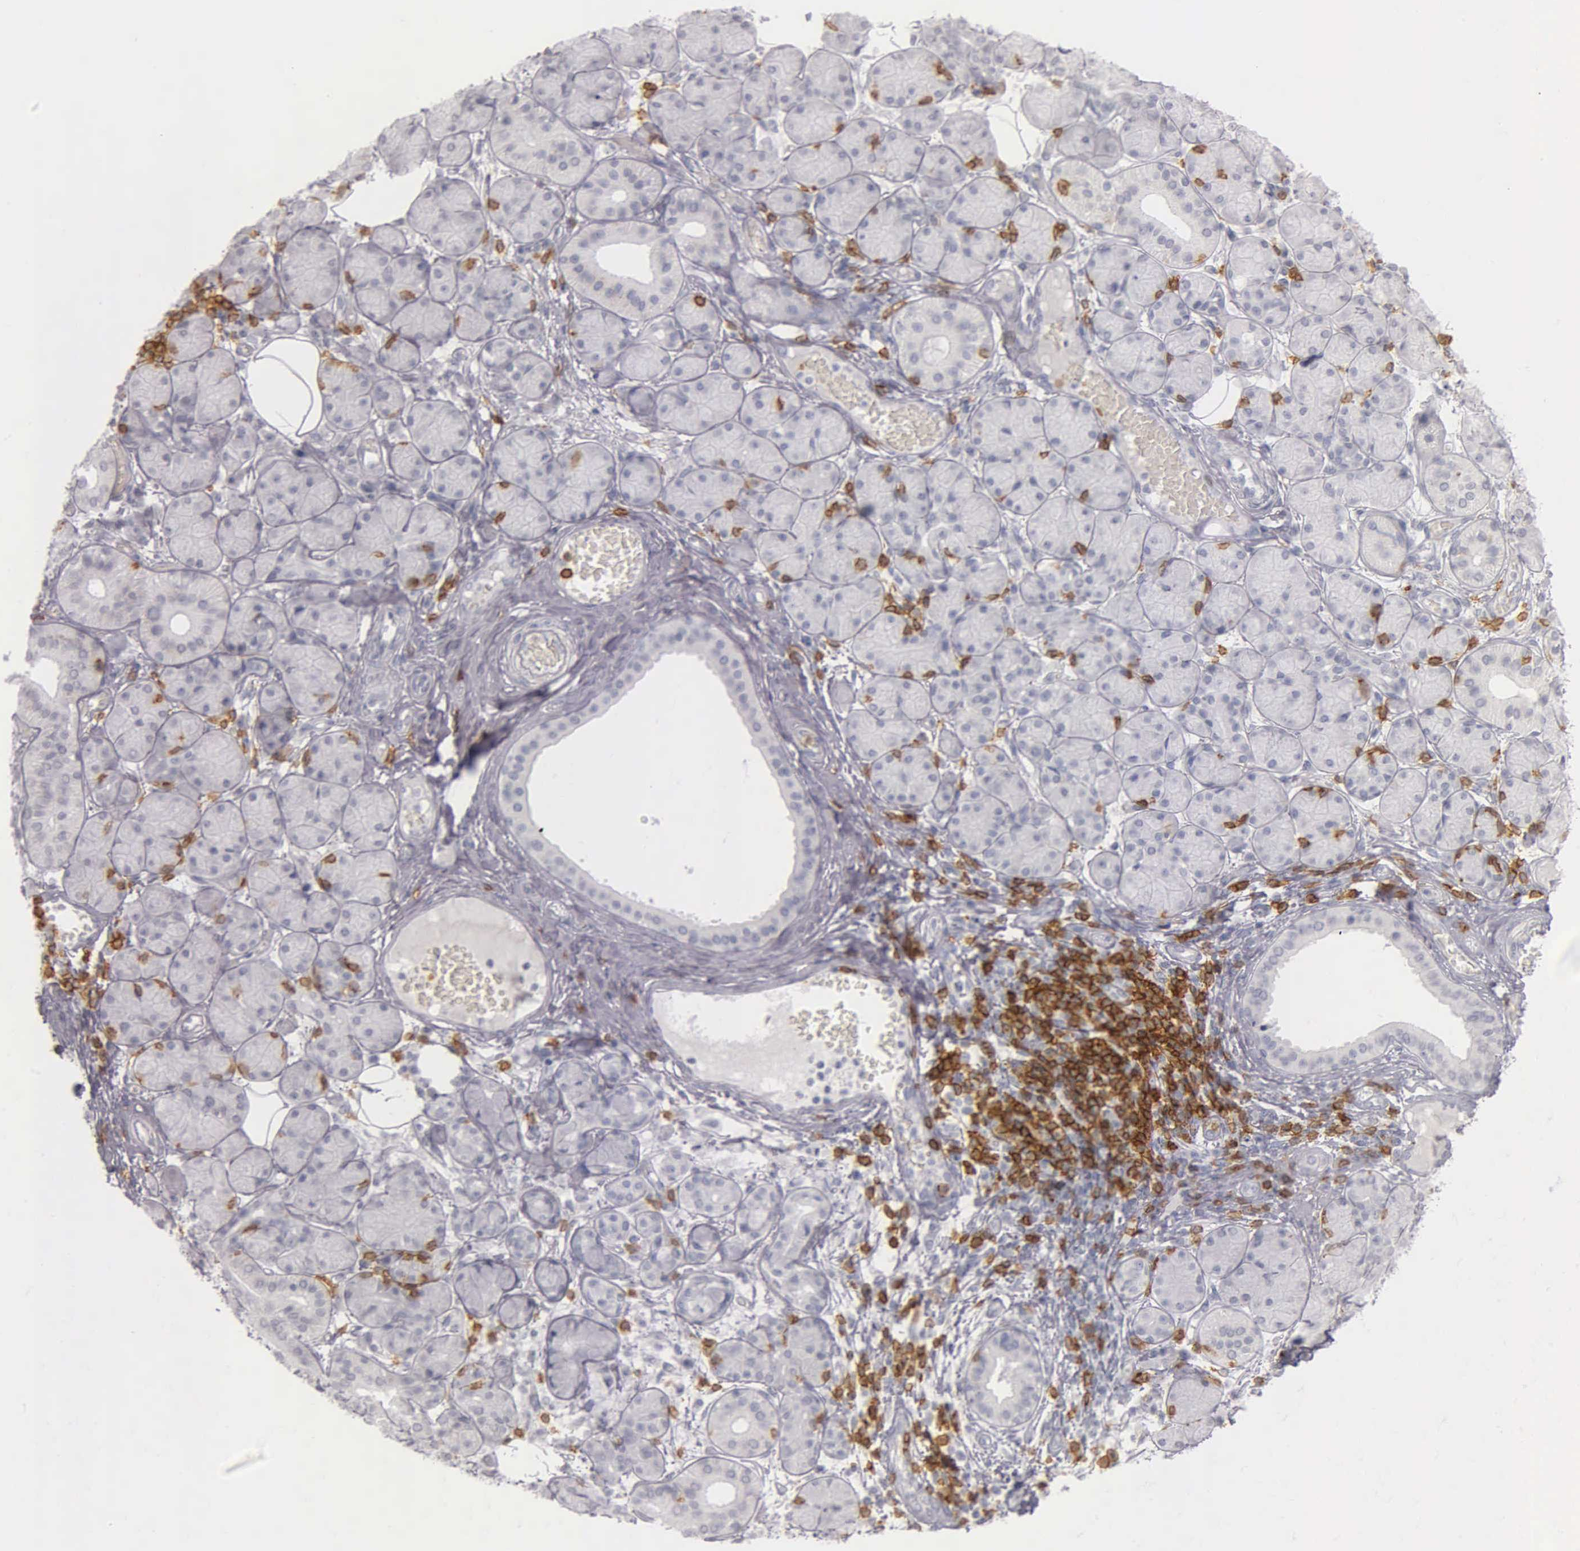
{"staining": {"intensity": "negative", "quantity": "none", "location": "none"}, "tissue": "salivary gland", "cell_type": "Glandular cells", "image_type": "normal", "snomed": [{"axis": "morphology", "description": "Normal tissue, NOS"}, {"axis": "topography", "description": "Salivary gland"}], "caption": "This is an immunohistochemistry (IHC) photomicrograph of normal salivary gland. There is no staining in glandular cells.", "gene": "CD3E", "patient": {"sex": "male", "age": 54}}